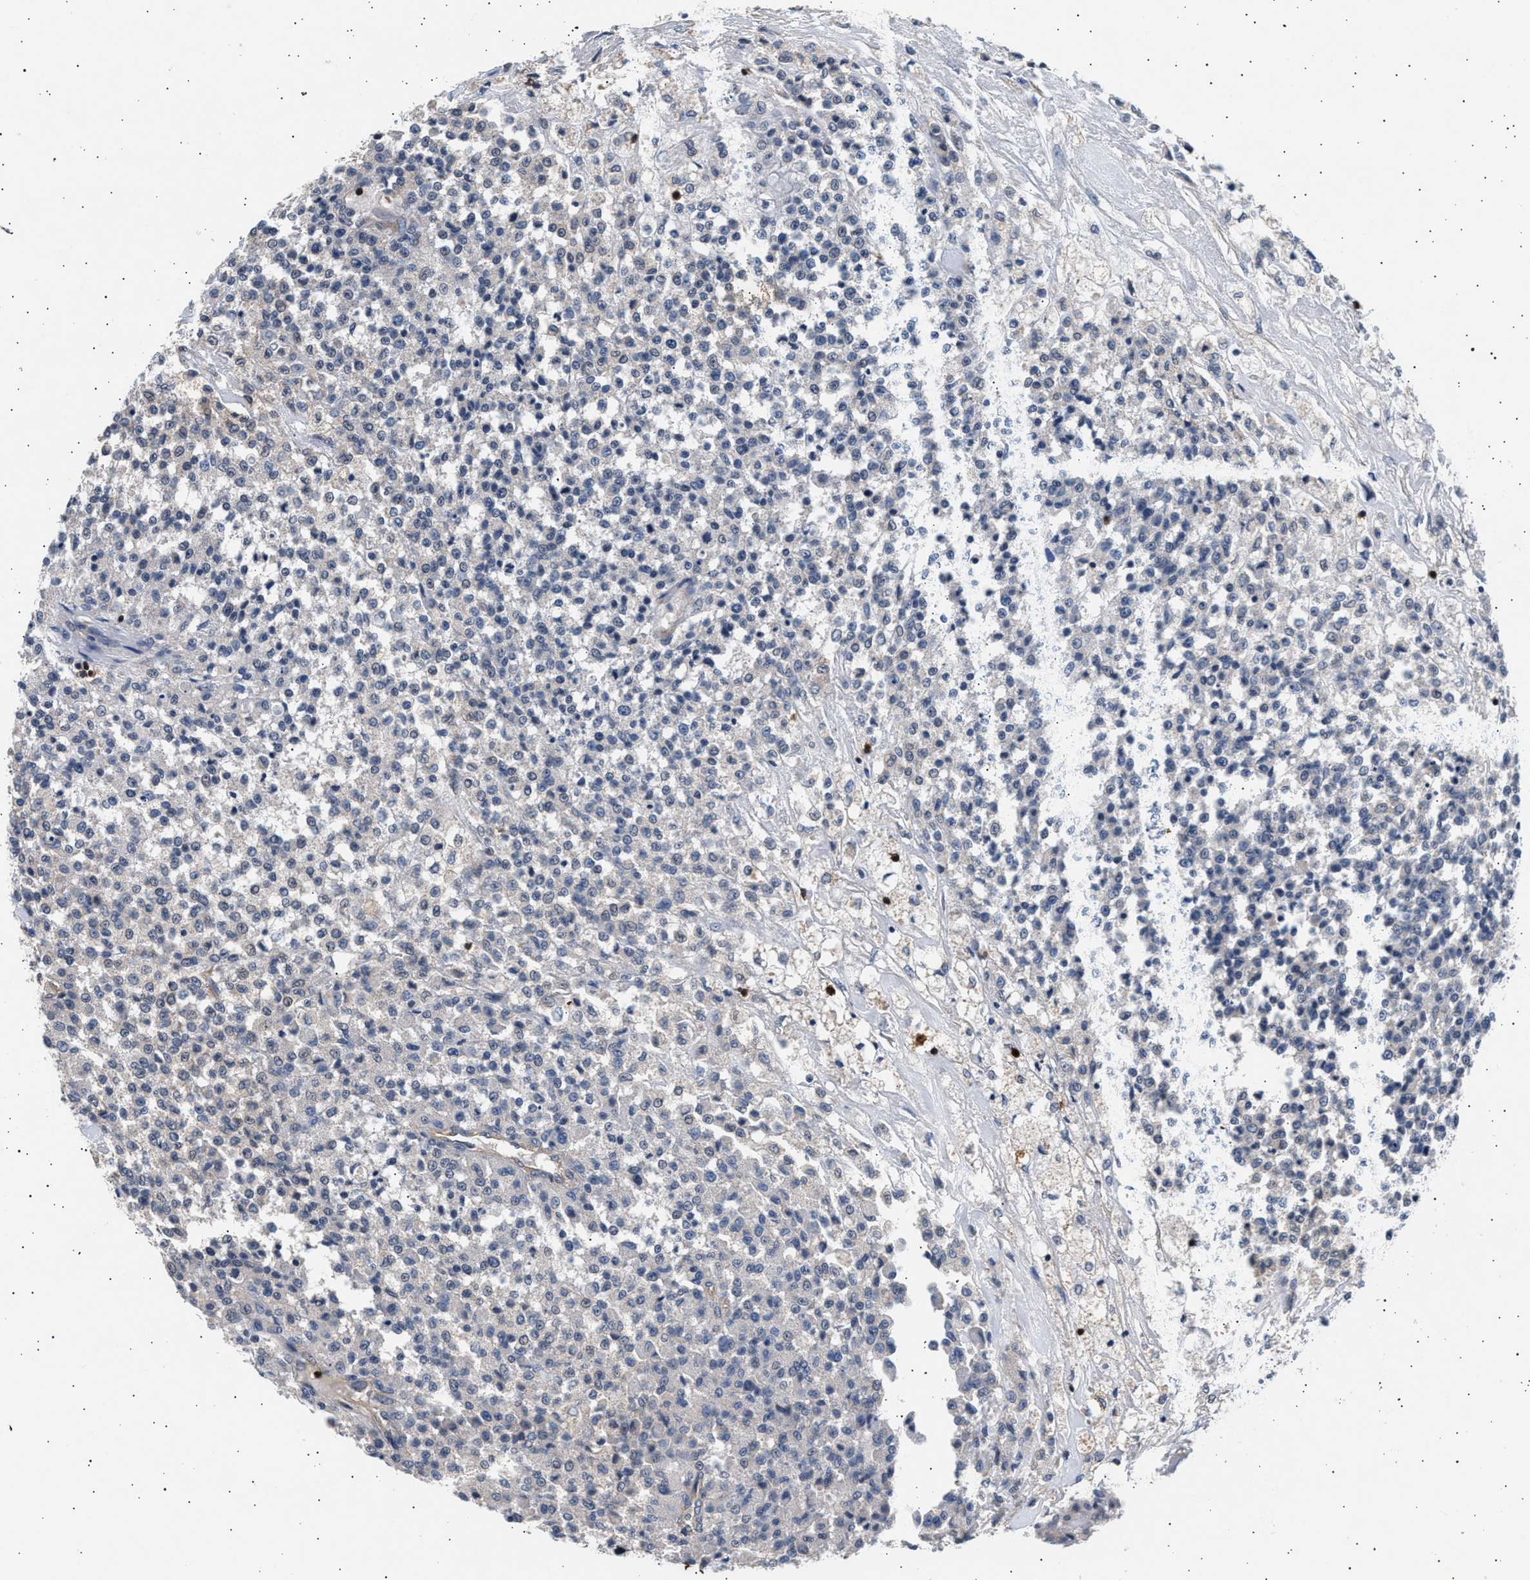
{"staining": {"intensity": "negative", "quantity": "none", "location": "none"}, "tissue": "testis cancer", "cell_type": "Tumor cells", "image_type": "cancer", "snomed": [{"axis": "morphology", "description": "Seminoma, NOS"}, {"axis": "topography", "description": "Testis"}], "caption": "Image shows no significant protein expression in tumor cells of testis cancer.", "gene": "GRAP2", "patient": {"sex": "male", "age": 59}}